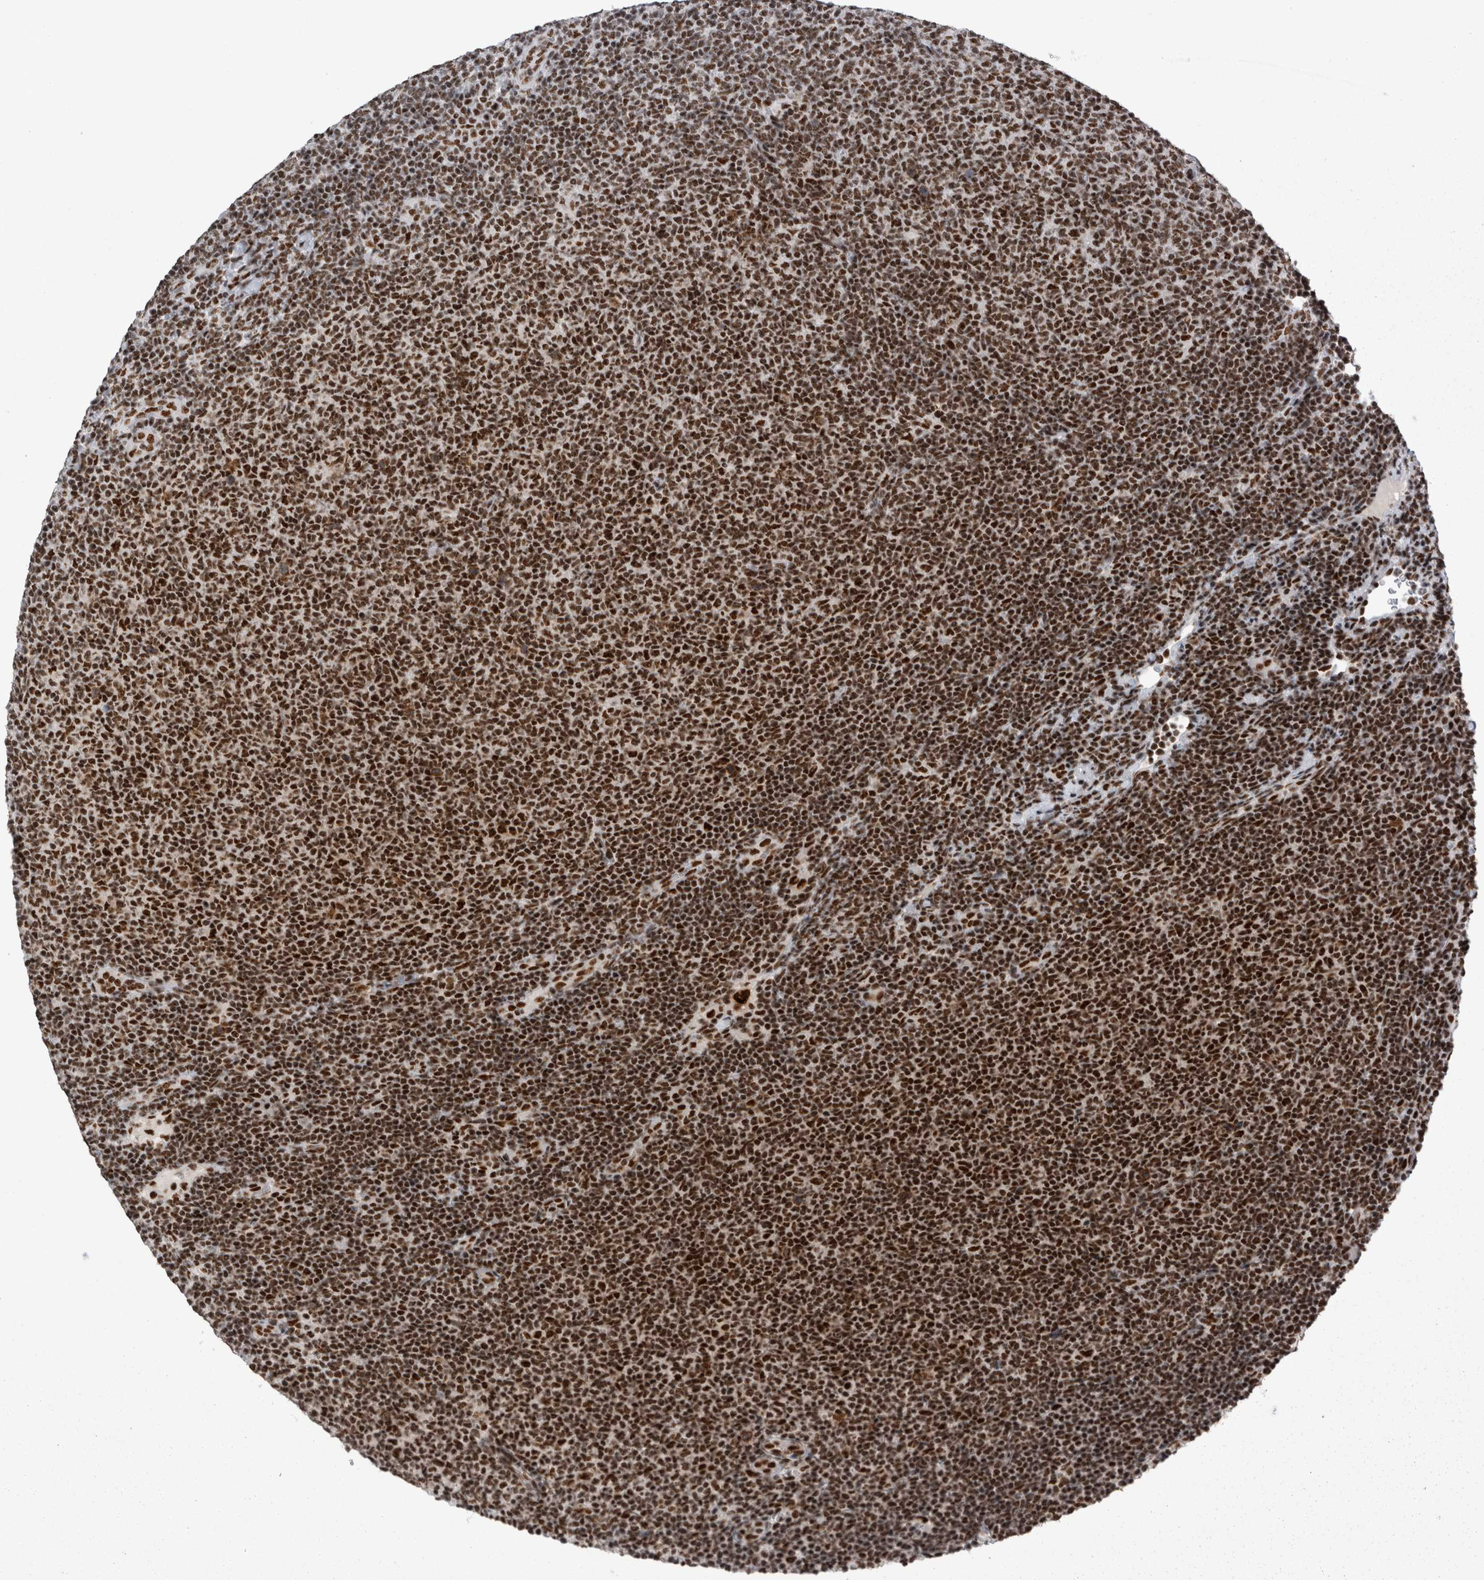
{"staining": {"intensity": "strong", "quantity": ">75%", "location": "nuclear"}, "tissue": "lymphoma", "cell_type": "Tumor cells", "image_type": "cancer", "snomed": [{"axis": "morphology", "description": "Malignant lymphoma, non-Hodgkin's type, Low grade"}, {"axis": "topography", "description": "Lymph node"}], "caption": "An immunohistochemistry micrograph of neoplastic tissue is shown. Protein staining in brown labels strong nuclear positivity in lymphoma within tumor cells. (IHC, brightfield microscopy, high magnification).", "gene": "SNRNP40", "patient": {"sex": "male", "age": 66}}